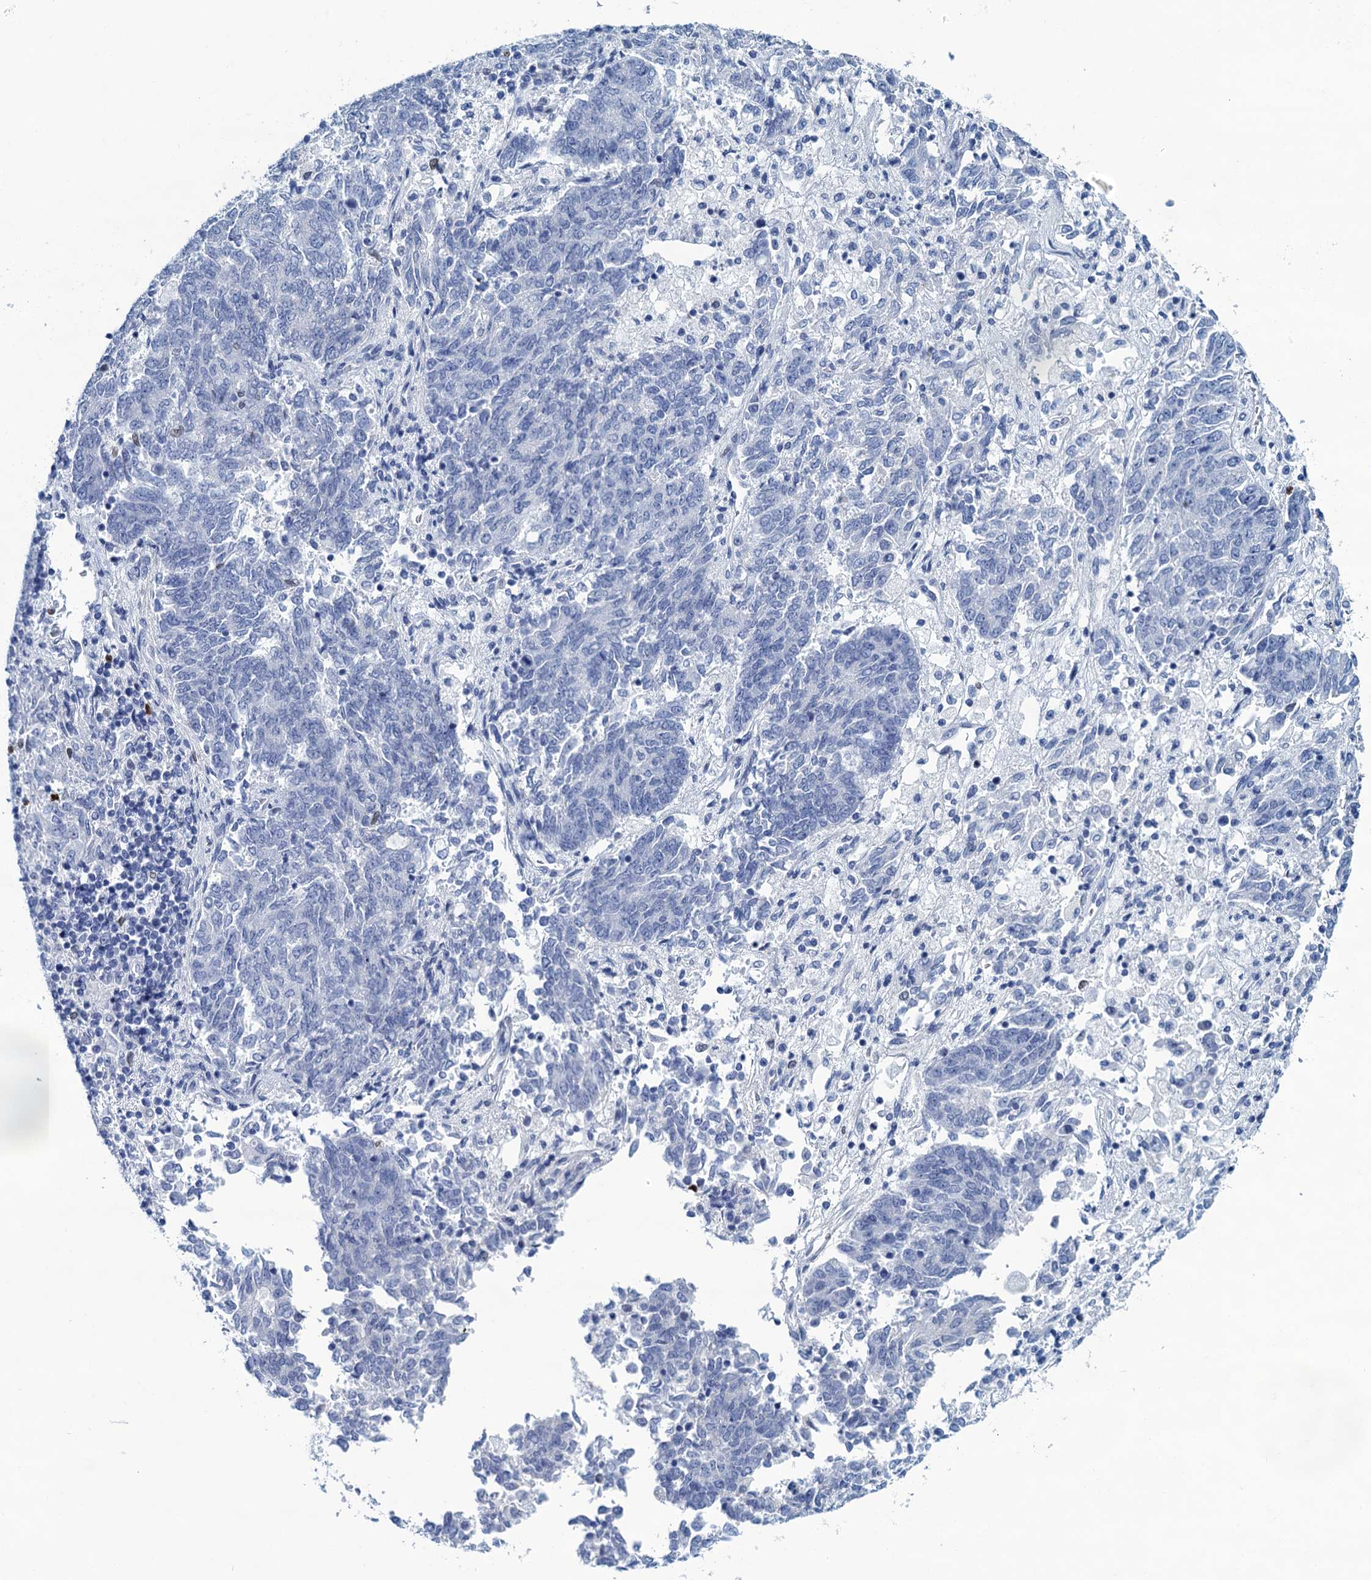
{"staining": {"intensity": "negative", "quantity": "none", "location": "none"}, "tissue": "endometrial cancer", "cell_type": "Tumor cells", "image_type": "cancer", "snomed": [{"axis": "morphology", "description": "Adenocarcinoma, NOS"}, {"axis": "topography", "description": "Endometrium"}], "caption": "Immunohistochemistry (IHC) image of adenocarcinoma (endometrial) stained for a protein (brown), which exhibits no positivity in tumor cells.", "gene": "RHCG", "patient": {"sex": "female", "age": 80}}